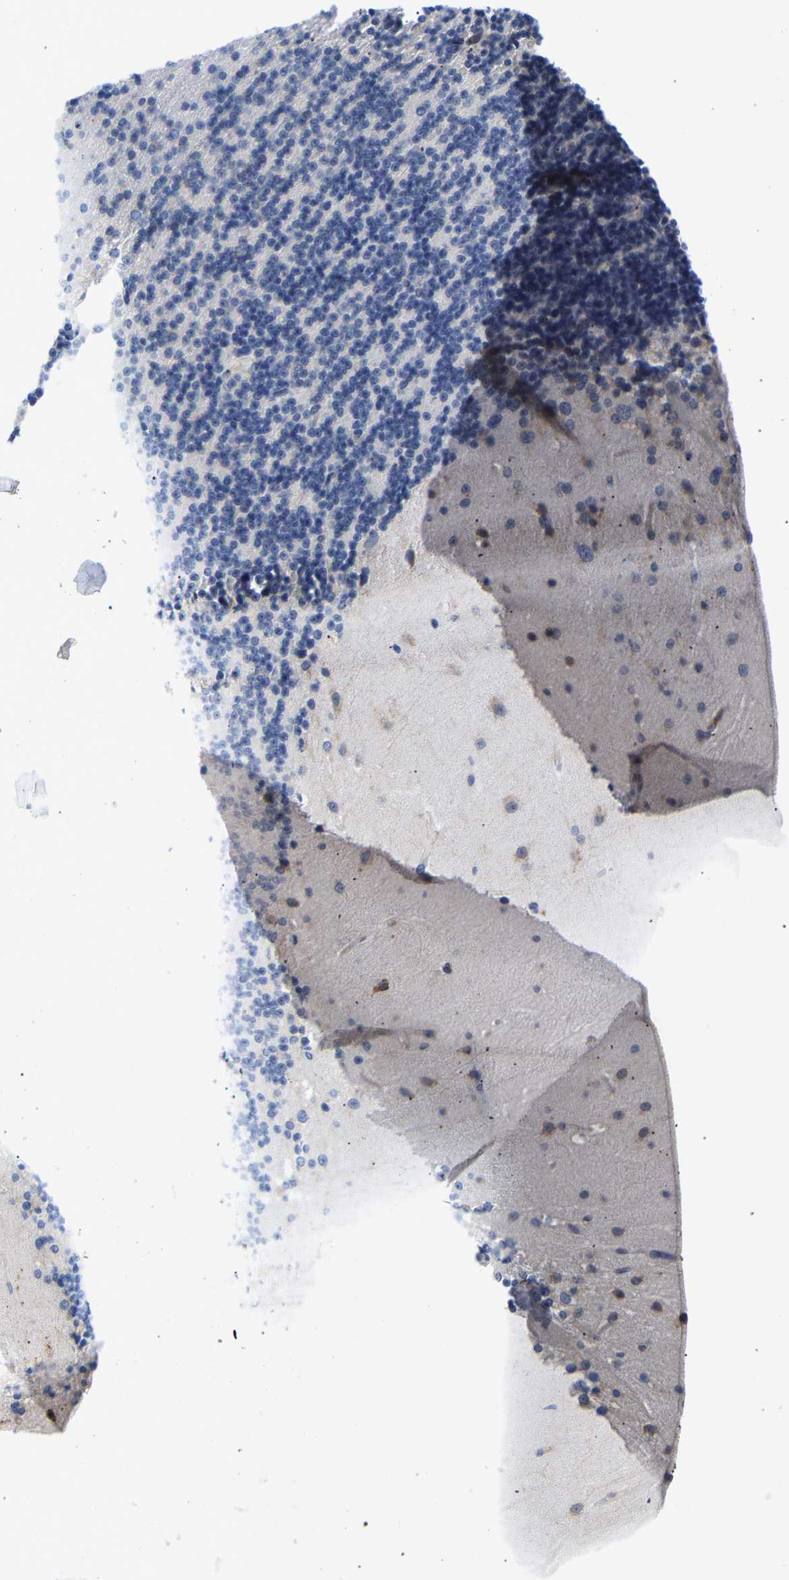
{"staining": {"intensity": "negative", "quantity": "none", "location": "none"}, "tissue": "cerebellum", "cell_type": "Cells in granular layer", "image_type": "normal", "snomed": [{"axis": "morphology", "description": "Normal tissue, NOS"}, {"axis": "topography", "description": "Cerebellum"}], "caption": "Immunohistochemistry (IHC) micrograph of normal cerebellum: human cerebellum stained with DAB (3,3'-diaminobenzidine) displays no significant protein expression in cells in granular layer. Brightfield microscopy of IHC stained with DAB (brown) and hematoxylin (blue), captured at high magnification.", "gene": "P4HB", "patient": {"sex": "female", "age": 19}}